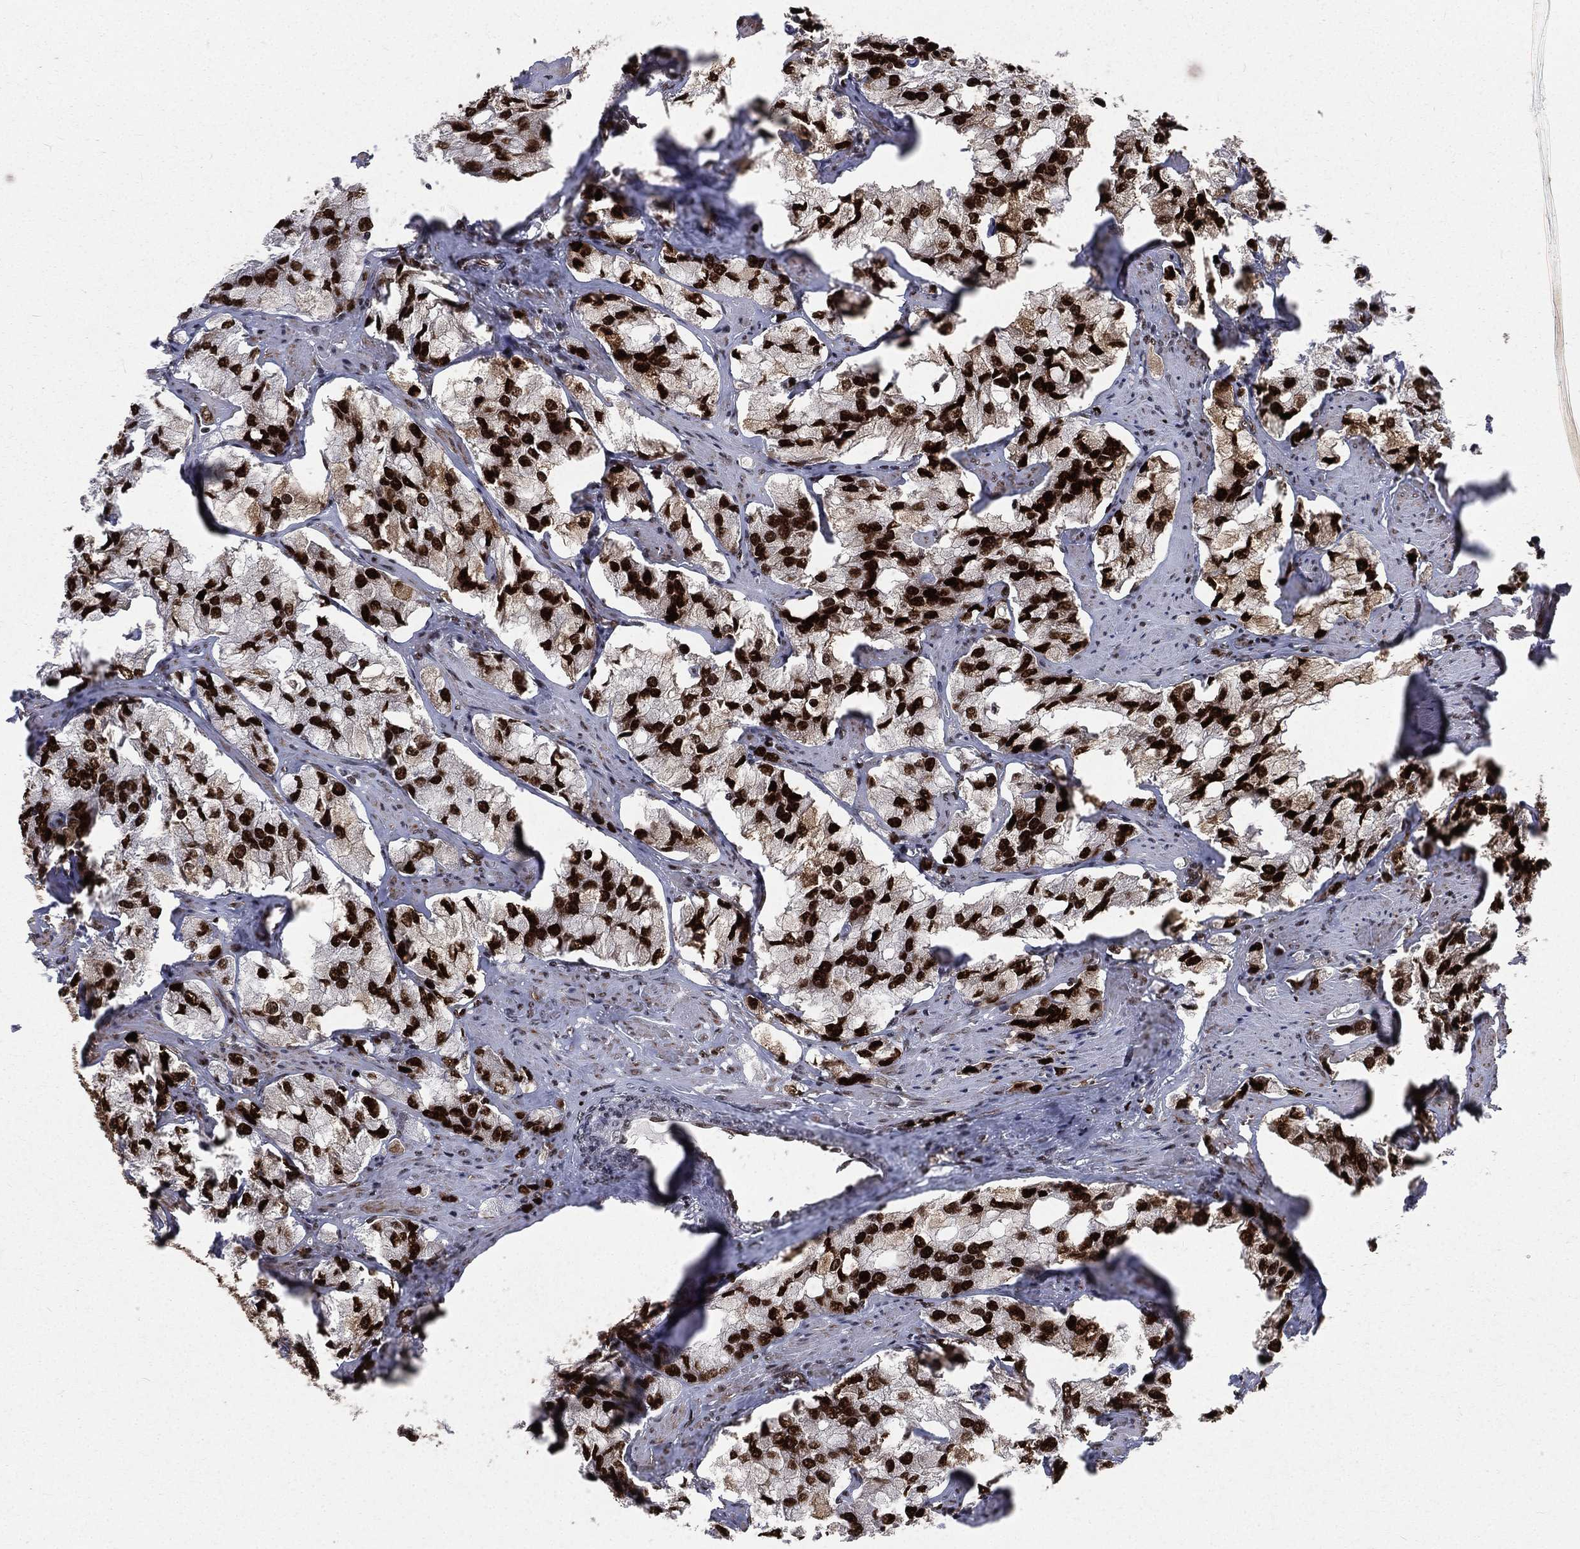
{"staining": {"intensity": "strong", "quantity": ">75%", "location": "nuclear"}, "tissue": "prostate cancer", "cell_type": "Tumor cells", "image_type": "cancer", "snomed": [{"axis": "morphology", "description": "Adenocarcinoma, NOS"}, {"axis": "topography", "description": "Prostate and seminal vesicle, NOS"}, {"axis": "topography", "description": "Prostate"}], "caption": "Immunohistochemical staining of human adenocarcinoma (prostate) reveals high levels of strong nuclear positivity in about >75% of tumor cells.", "gene": "POLB", "patient": {"sex": "male", "age": 64}}